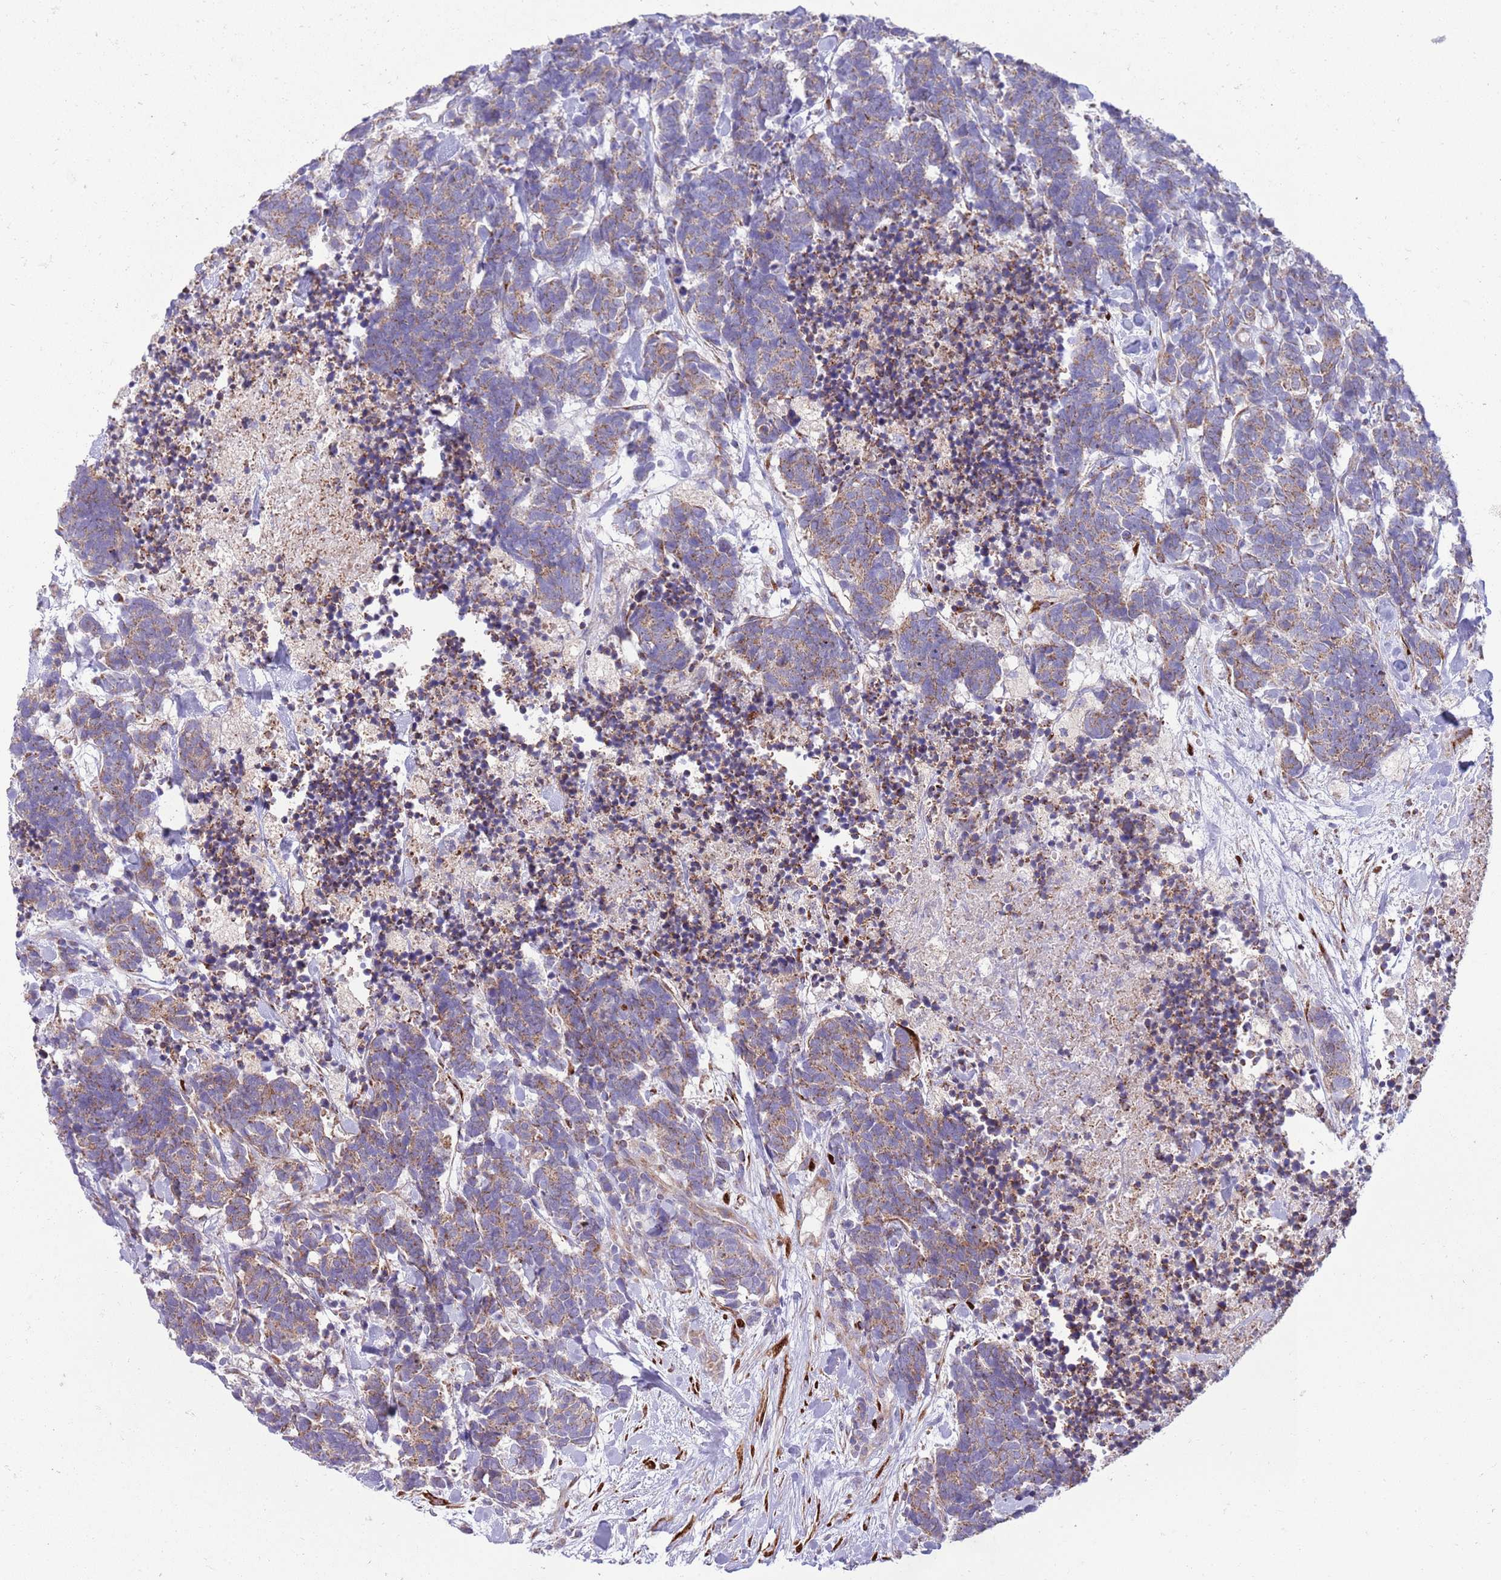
{"staining": {"intensity": "moderate", "quantity": "25%-75%", "location": "cytoplasmic/membranous"}, "tissue": "carcinoid", "cell_type": "Tumor cells", "image_type": "cancer", "snomed": [{"axis": "morphology", "description": "Carcinoma, NOS"}, {"axis": "morphology", "description": "Carcinoid, malignant, NOS"}, {"axis": "topography", "description": "Prostate"}], "caption": "IHC (DAB) staining of carcinoma exhibits moderate cytoplasmic/membranous protein staining in about 25%-75% of tumor cells. (IHC, brightfield microscopy, high magnification).", "gene": "TOMM5", "patient": {"sex": "male", "age": 57}}